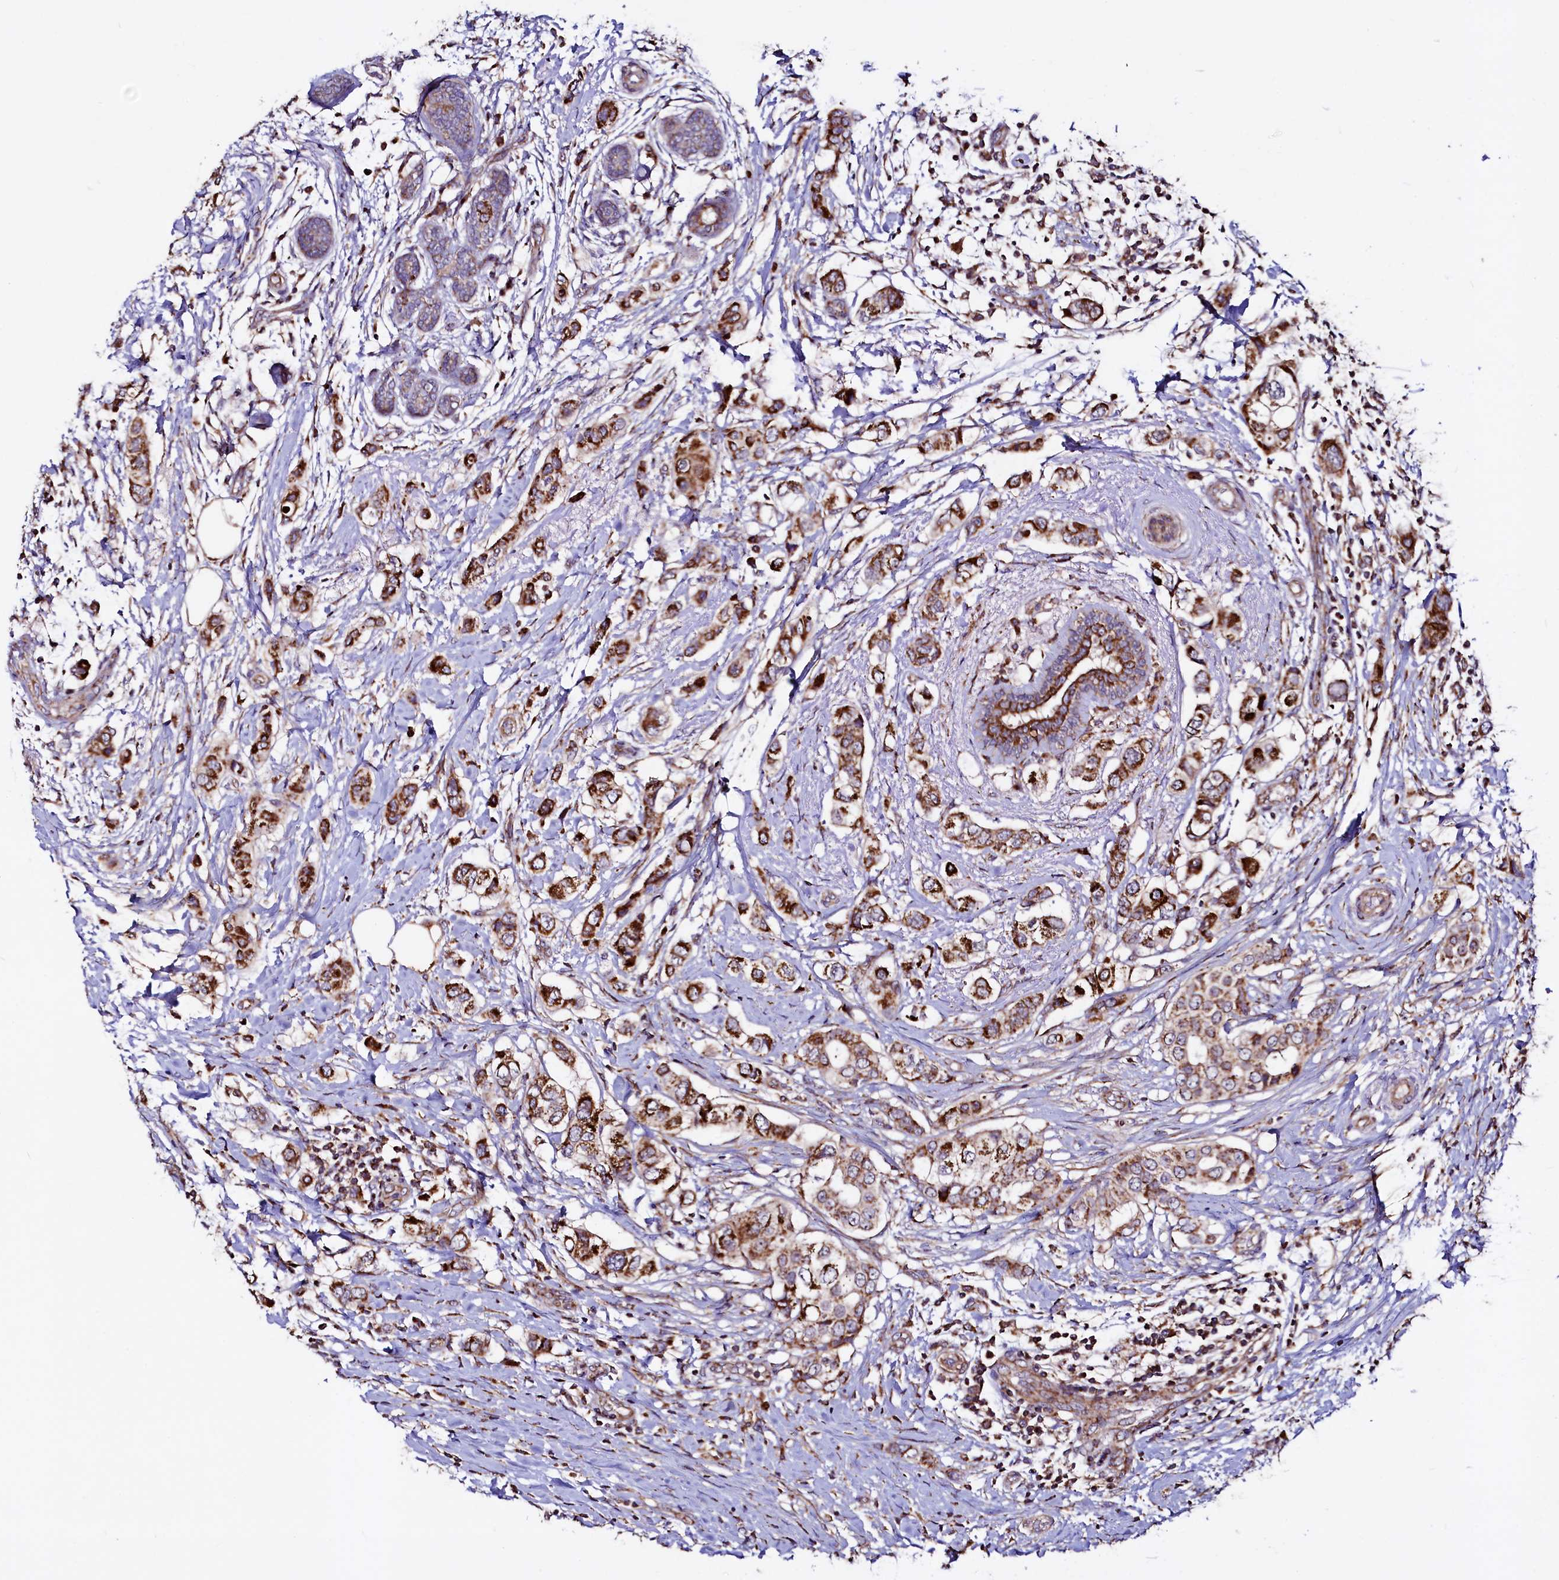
{"staining": {"intensity": "strong", "quantity": ">75%", "location": "cytoplasmic/membranous"}, "tissue": "breast cancer", "cell_type": "Tumor cells", "image_type": "cancer", "snomed": [{"axis": "morphology", "description": "Lobular carcinoma"}, {"axis": "topography", "description": "Breast"}], "caption": "Immunohistochemistry (IHC) (DAB (3,3'-diaminobenzidine)) staining of human lobular carcinoma (breast) displays strong cytoplasmic/membranous protein staining in about >75% of tumor cells.", "gene": "STARD5", "patient": {"sex": "female", "age": 51}}